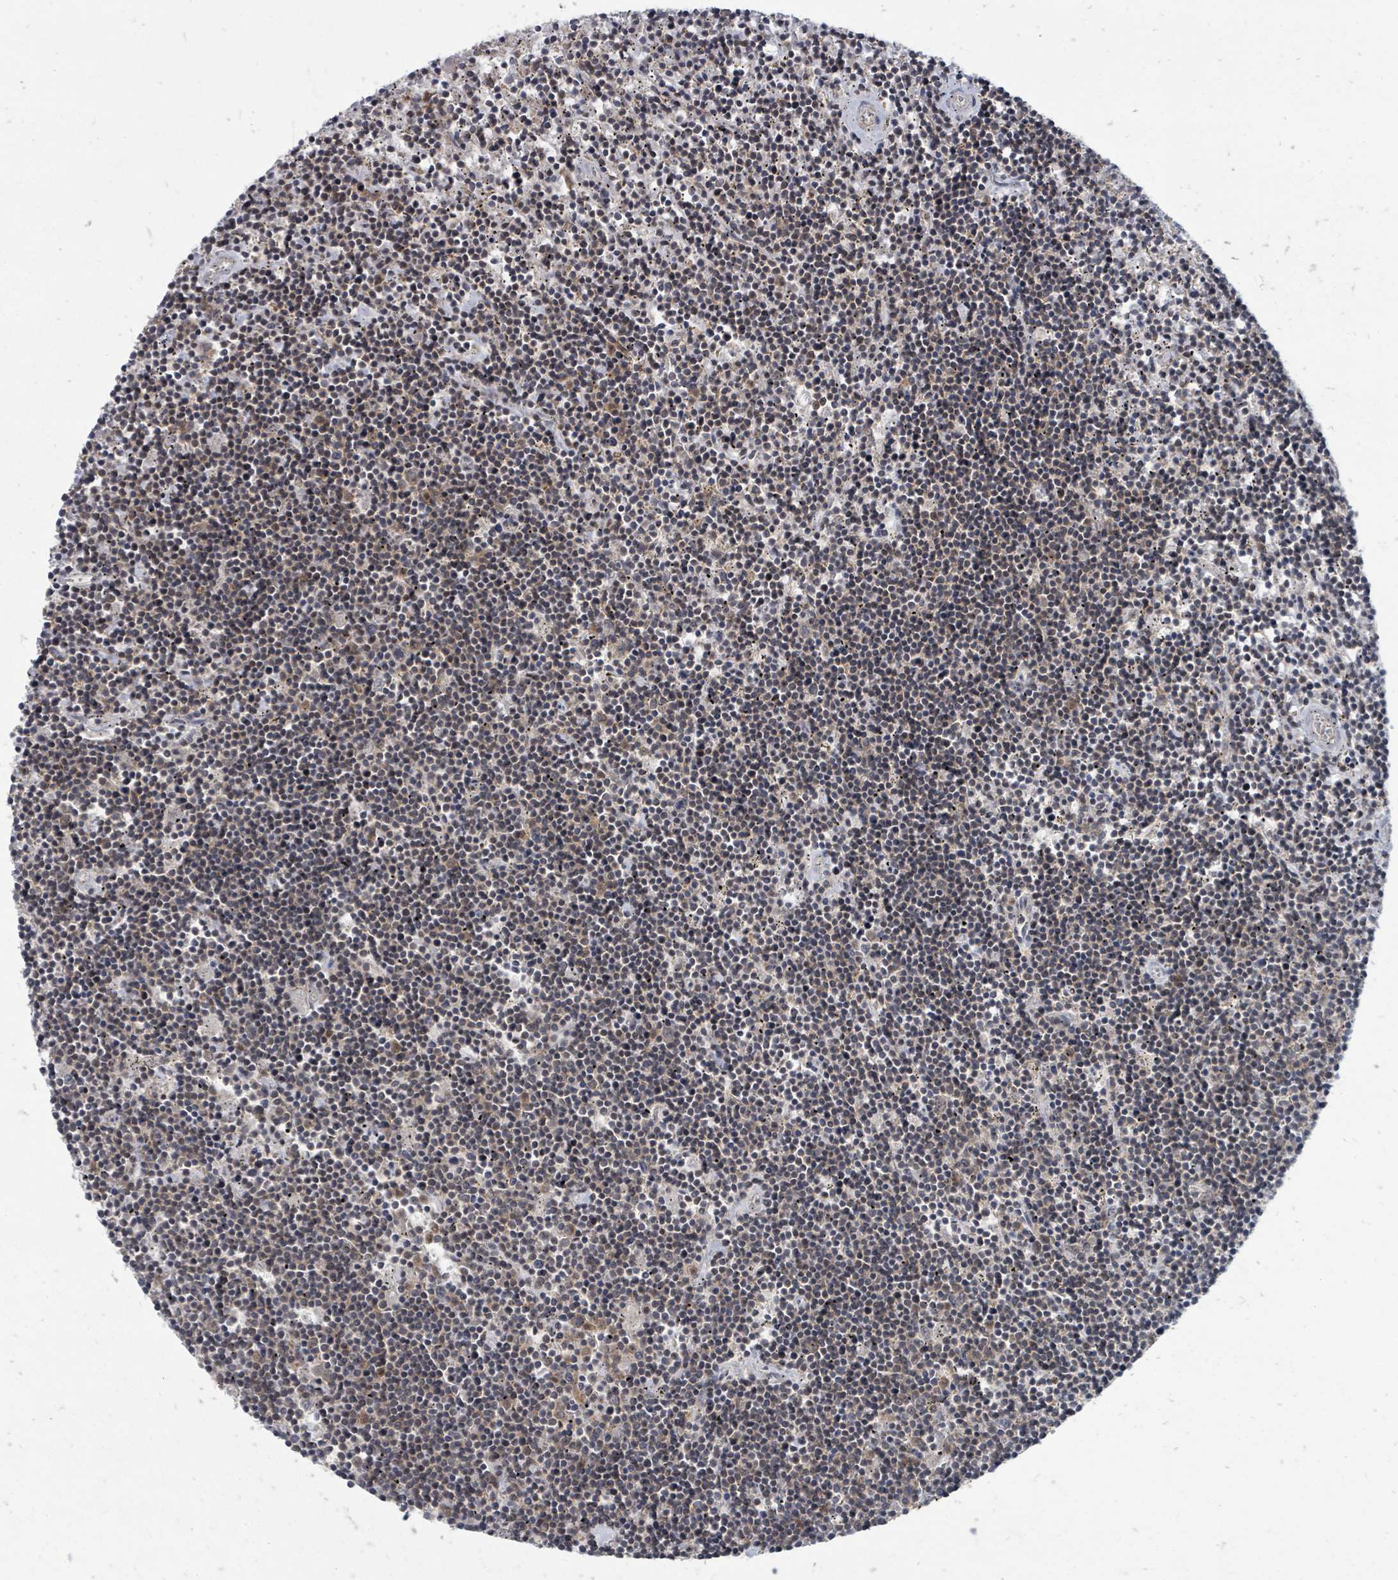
{"staining": {"intensity": "weak", "quantity": "<25%", "location": "cytoplasmic/membranous"}, "tissue": "lymphoma", "cell_type": "Tumor cells", "image_type": "cancer", "snomed": [{"axis": "morphology", "description": "Malignant lymphoma, non-Hodgkin's type, Low grade"}, {"axis": "topography", "description": "Spleen"}], "caption": "Immunohistochemistry (IHC) of human lymphoma exhibits no expression in tumor cells.", "gene": "MAGOHB", "patient": {"sex": "male", "age": 76}}